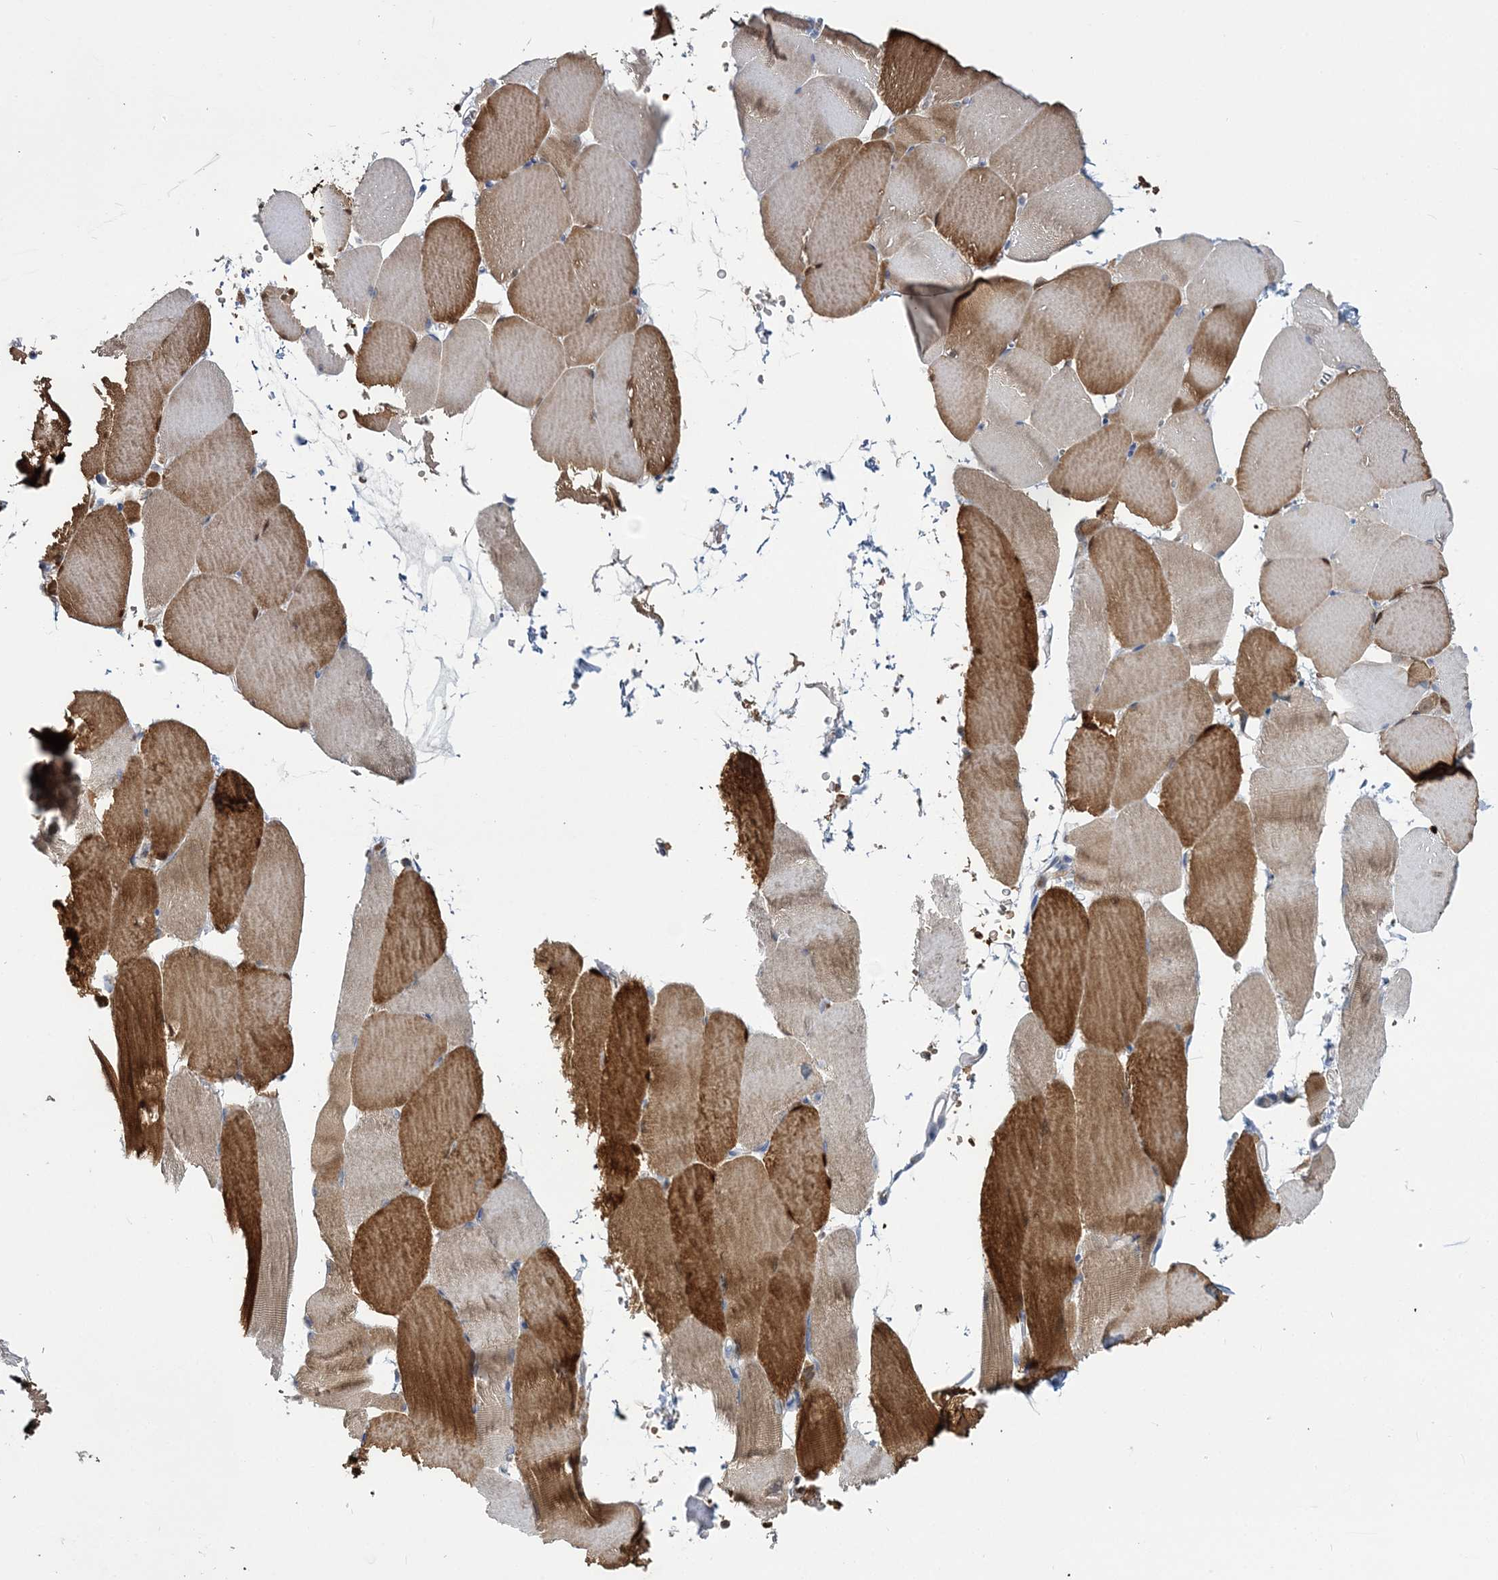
{"staining": {"intensity": "strong", "quantity": "25%-75%", "location": "cytoplasmic/membranous"}, "tissue": "skeletal muscle", "cell_type": "Myocytes", "image_type": "normal", "snomed": [{"axis": "morphology", "description": "Normal tissue, NOS"}, {"axis": "topography", "description": "Skeletal muscle"}, {"axis": "topography", "description": "Parathyroid gland"}], "caption": "The photomicrograph displays staining of unremarkable skeletal muscle, revealing strong cytoplasmic/membranous protein expression (brown color) within myocytes. (DAB IHC with brightfield microscopy, high magnification).", "gene": "ATP11B", "patient": {"sex": "female", "age": 37}}